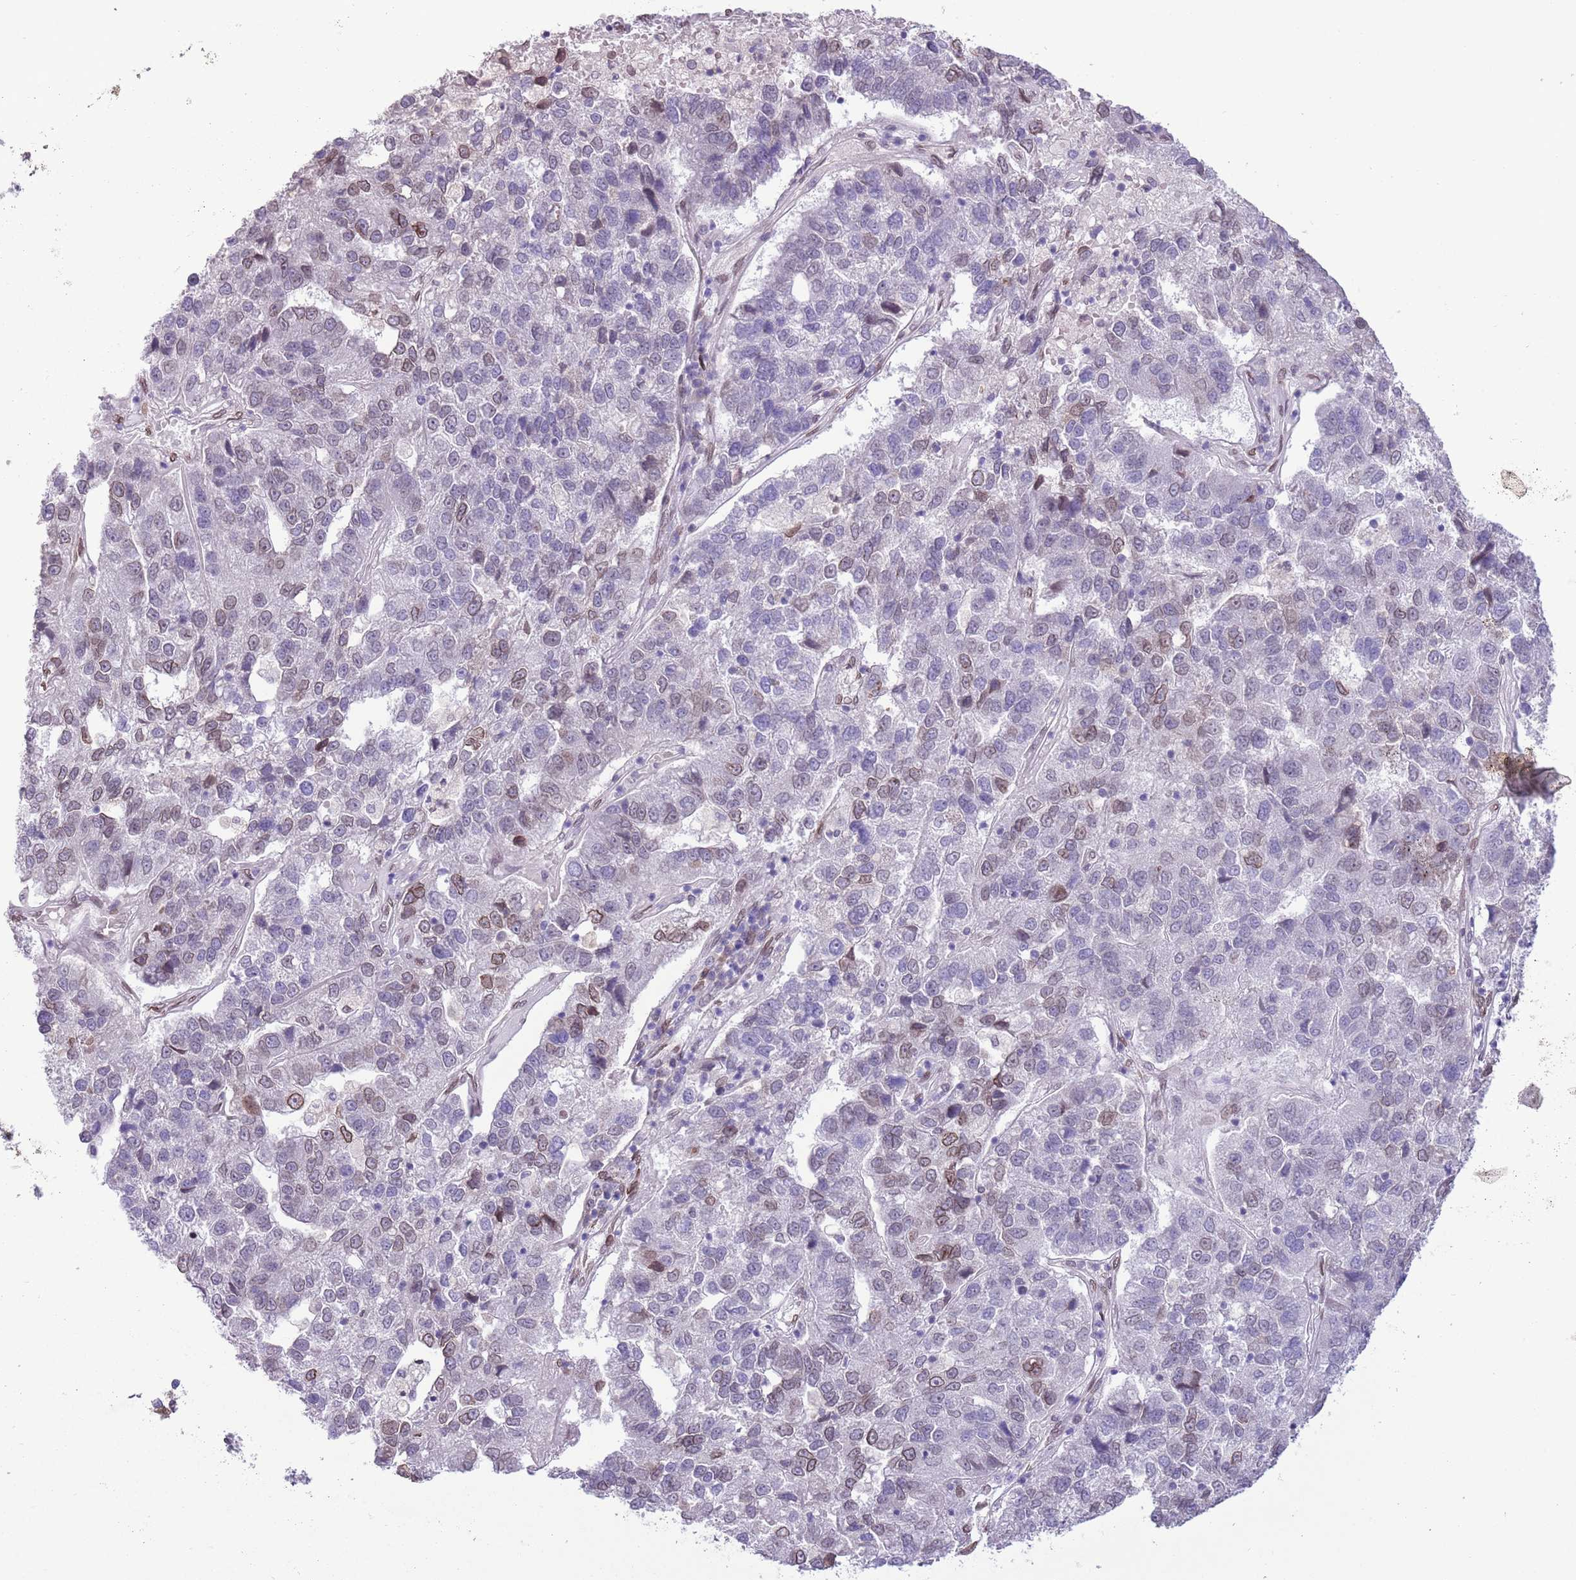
{"staining": {"intensity": "moderate", "quantity": "<25%", "location": "cytoplasmic/membranous,nuclear"}, "tissue": "pancreatic cancer", "cell_type": "Tumor cells", "image_type": "cancer", "snomed": [{"axis": "morphology", "description": "Adenocarcinoma, NOS"}, {"axis": "topography", "description": "Pancreas"}], "caption": "Human adenocarcinoma (pancreatic) stained with a protein marker displays moderate staining in tumor cells.", "gene": "ZGLP1", "patient": {"sex": "female", "age": 61}}